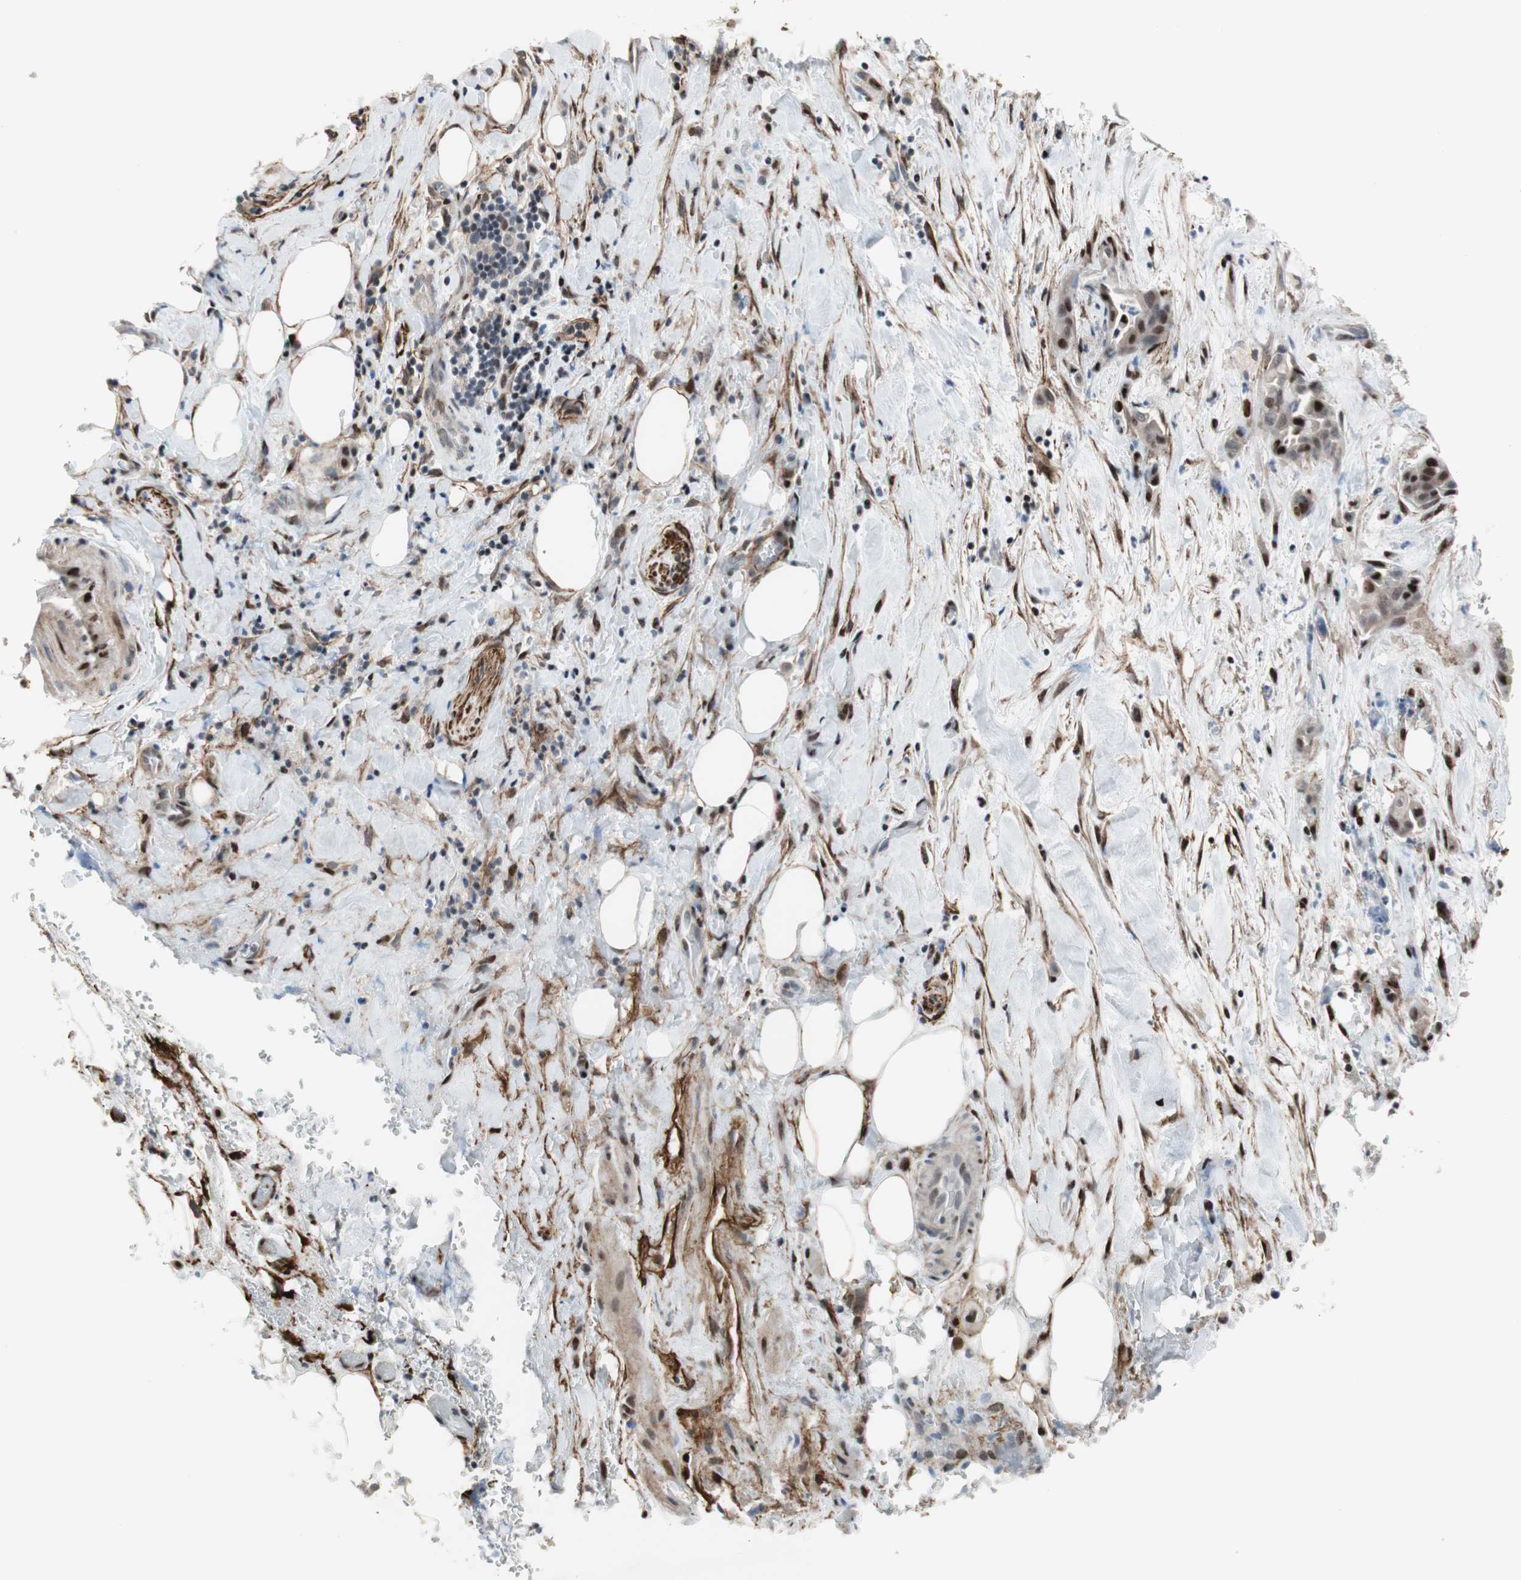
{"staining": {"intensity": "strong", "quantity": "<25%", "location": "nuclear"}, "tissue": "liver cancer", "cell_type": "Tumor cells", "image_type": "cancer", "snomed": [{"axis": "morphology", "description": "Cholangiocarcinoma"}, {"axis": "topography", "description": "Liver"}], "caption": "Protein expression analysis of liver cancer (cholangiocarcinoma) shows strong nuclear staining in approximately <25% of tumor cells. (brown staining indicates protein expression, while blue staining denotes nuclei).", "gene": "FBXO44", "patient": {"sex": "female", "age": 68}}